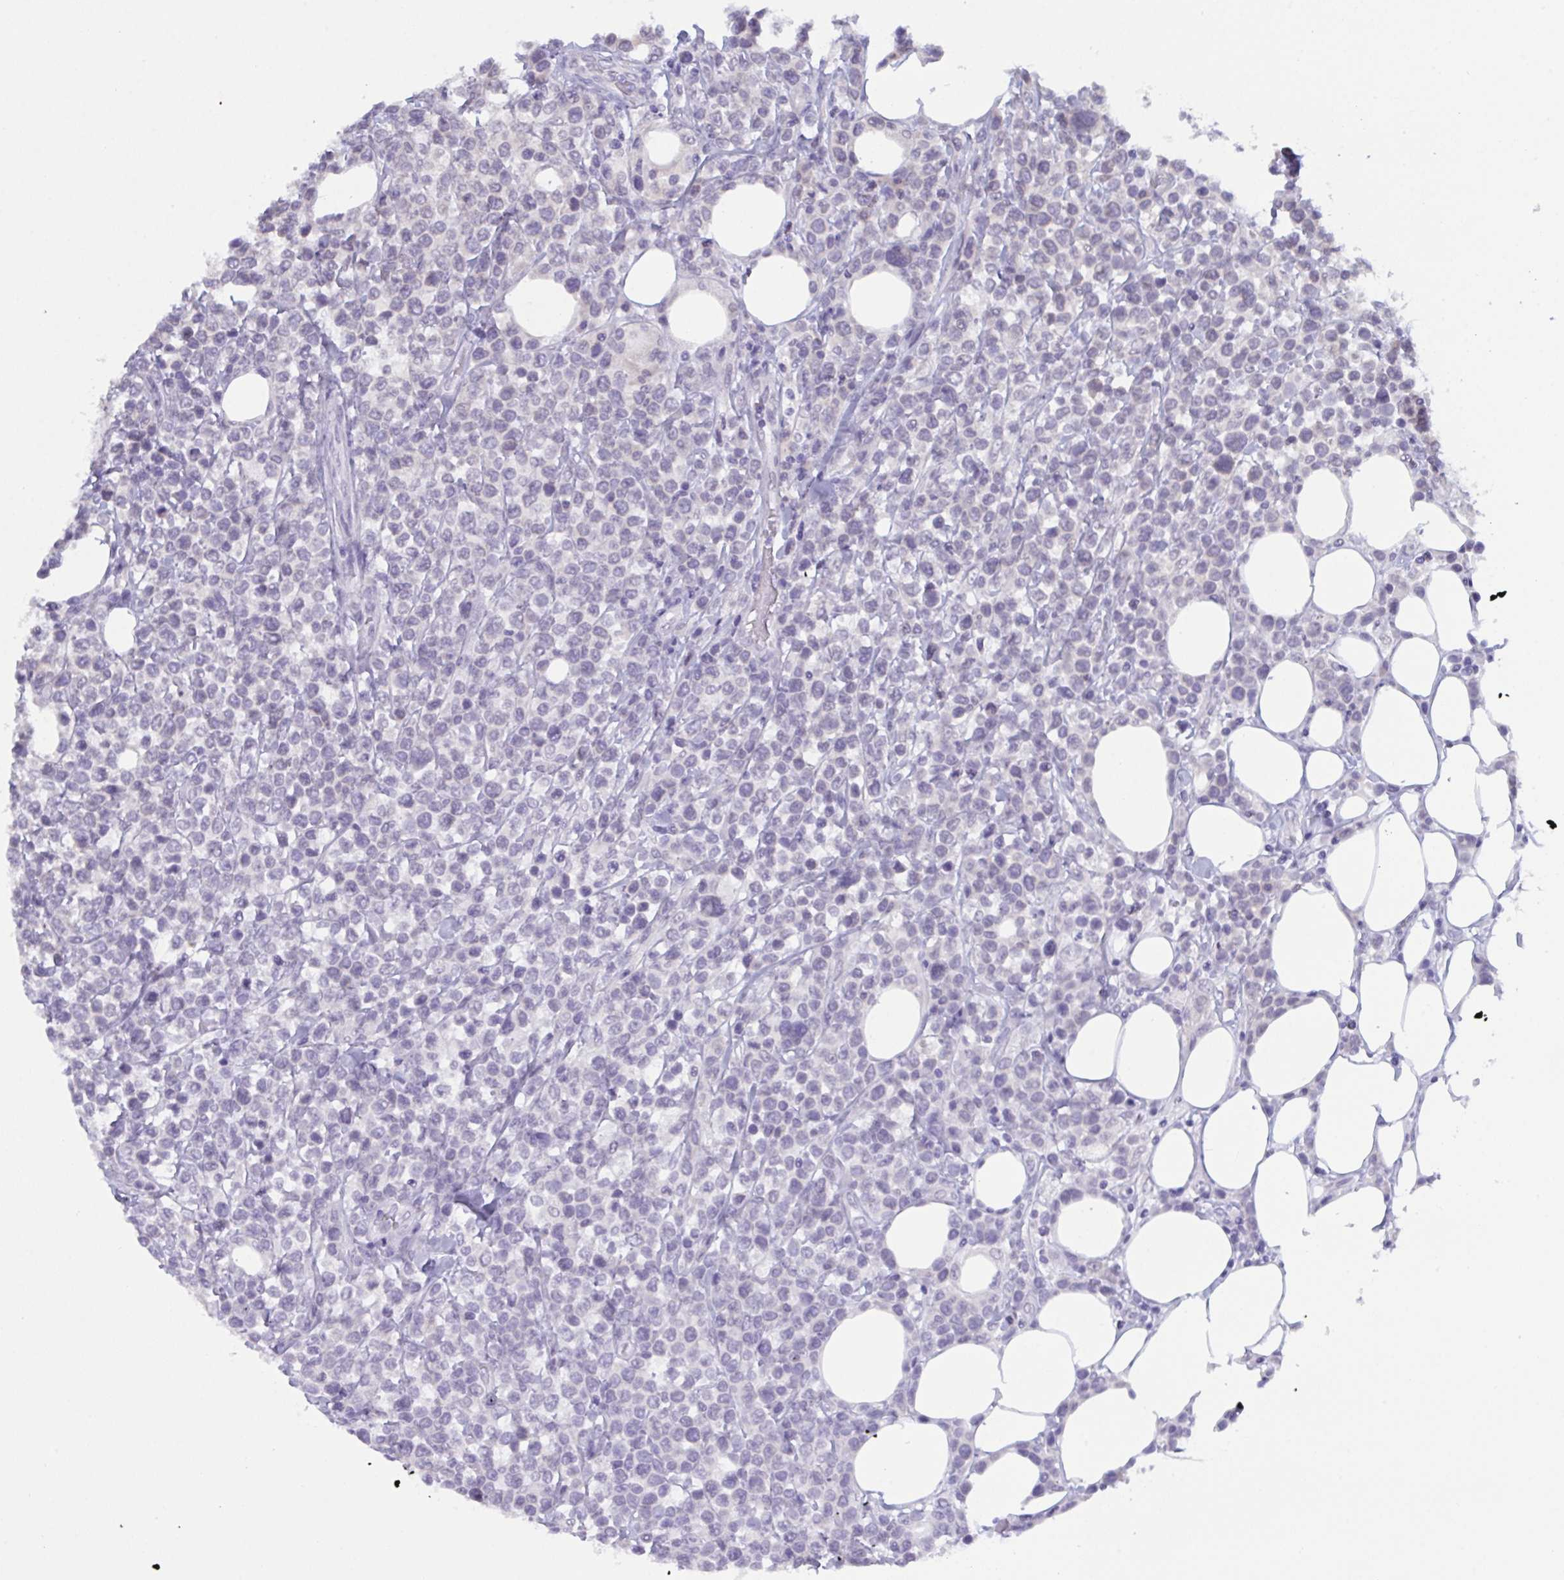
{"staining": {"intensity": "negative", "quantity": "none", "location": "none"}, "tissue": "lymphoma", "cell_type": "Tumor cells", "image_type": "cancer", "snomed": [{"axis": "morphology", "description": "Malignant lymphoma, non-Hodgkin's type, High grade"}, {"axis": "topography", "description": "Soft tissue"}], "caption": "Protein analysis of malignant lymphoma, non-Hodgkin's type (high-grade) reveals no significant staining in tumor cells. The staining was performed using DAB to visualize the protein expression in brown, while the nuclei were stained in blue with hematoxylin (Magnification: 20x).", "gene": "SERPINB13", "patient": {"sex": "female", "age": 56}}